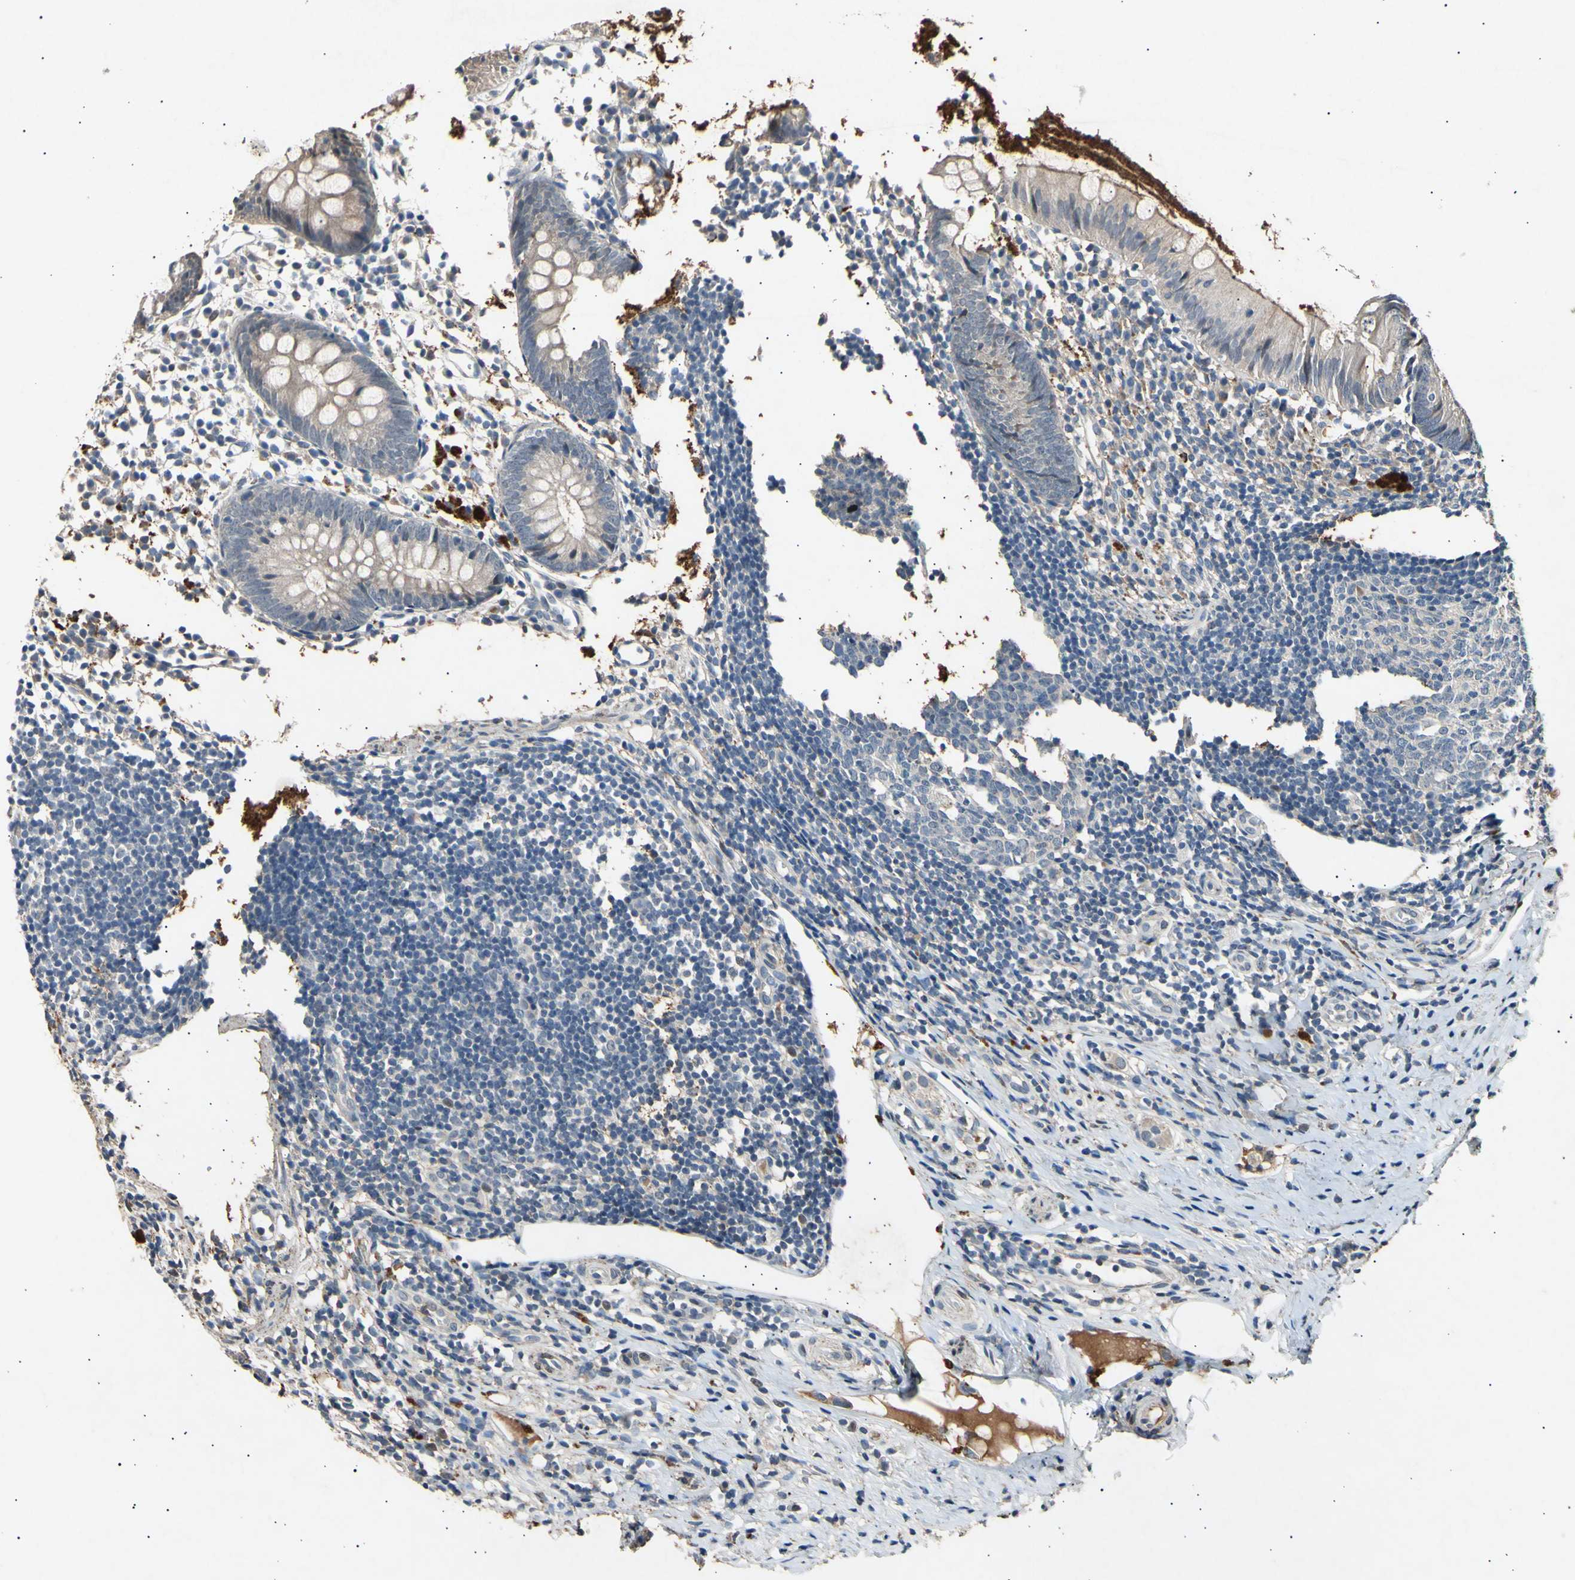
{"staining": {"intensity": "moderate", "quantity": ">75%", "location": "cytoplasmic/membranous"}, "tissue": "appendix", "cell_type": "Glandular cells", "image_type": "normal", "snomed": [{"axis": "morphology", "description": "Normal tissue, NOS"}, {"axis": "topography", "description": "Appendix"}], "caption": "Appendix stained for a protein shows moderate cytoplasmic/membranous positivity in glandular cells.", "gene": "ADCY3", "patient": {"sex": "female", "age": 20}}